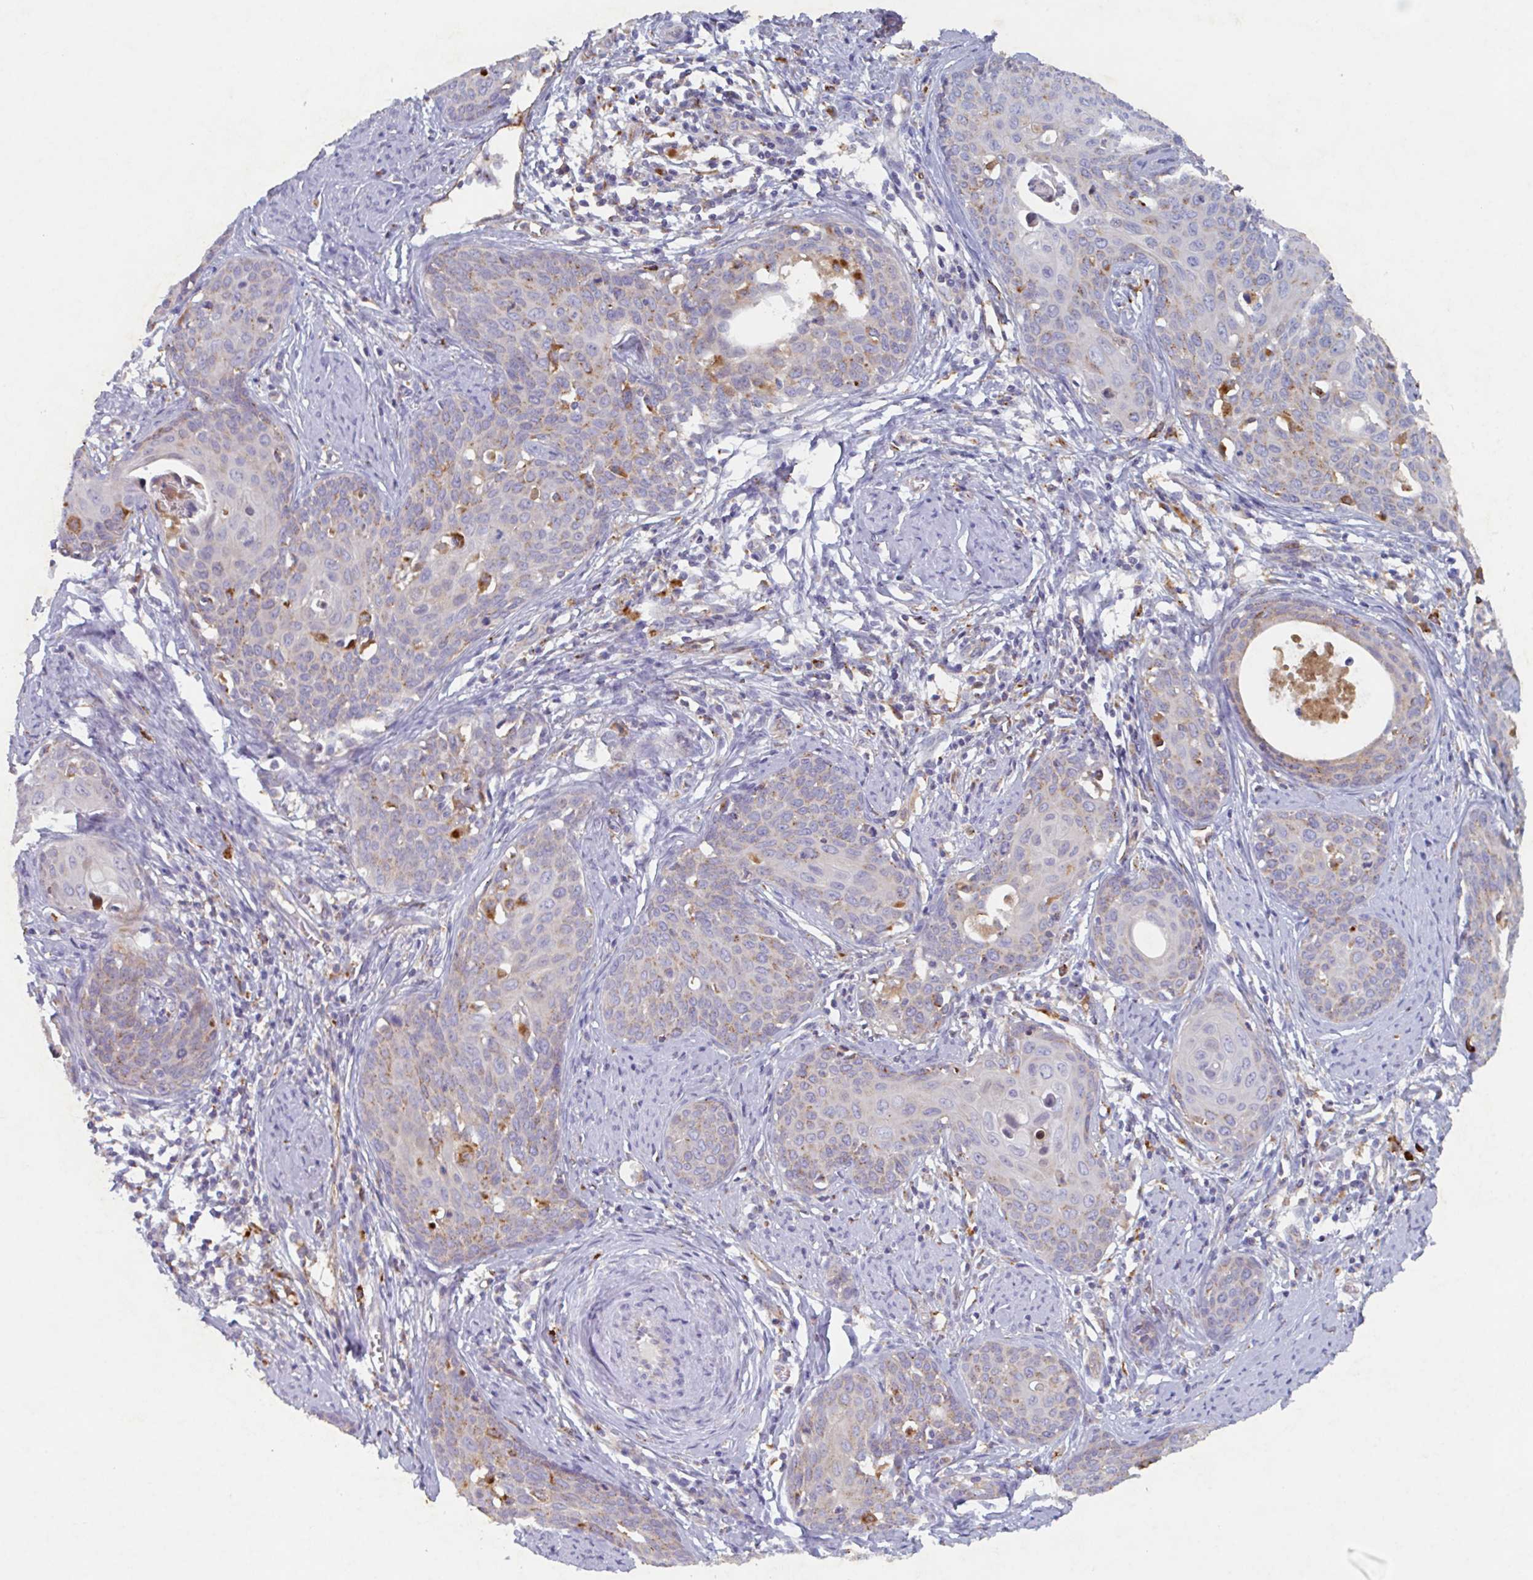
{"staining": {"intensity": "moderate", "quantity": "25%-75%", "location": "cytoplasmic/membranous"}, "tissue": "cervical cancer", "cell_type": "Tumor cells", "image_type": "cancer", "snomed": [{"axis": "morphology", "description": "Squamous cell carcinoma, NOS"}, {"axis": "topography", "description": "Cervix"}], "caption": "Moderate cytoplasmic/membranous expression for a protein is identified in about 25%-75% of tumor cells of cervical cancer (squamous cell carcinoma) using immunohistochemistry (IHC).", "gene": "MANBA", "patient": {"sex": "female", "age": 46}}